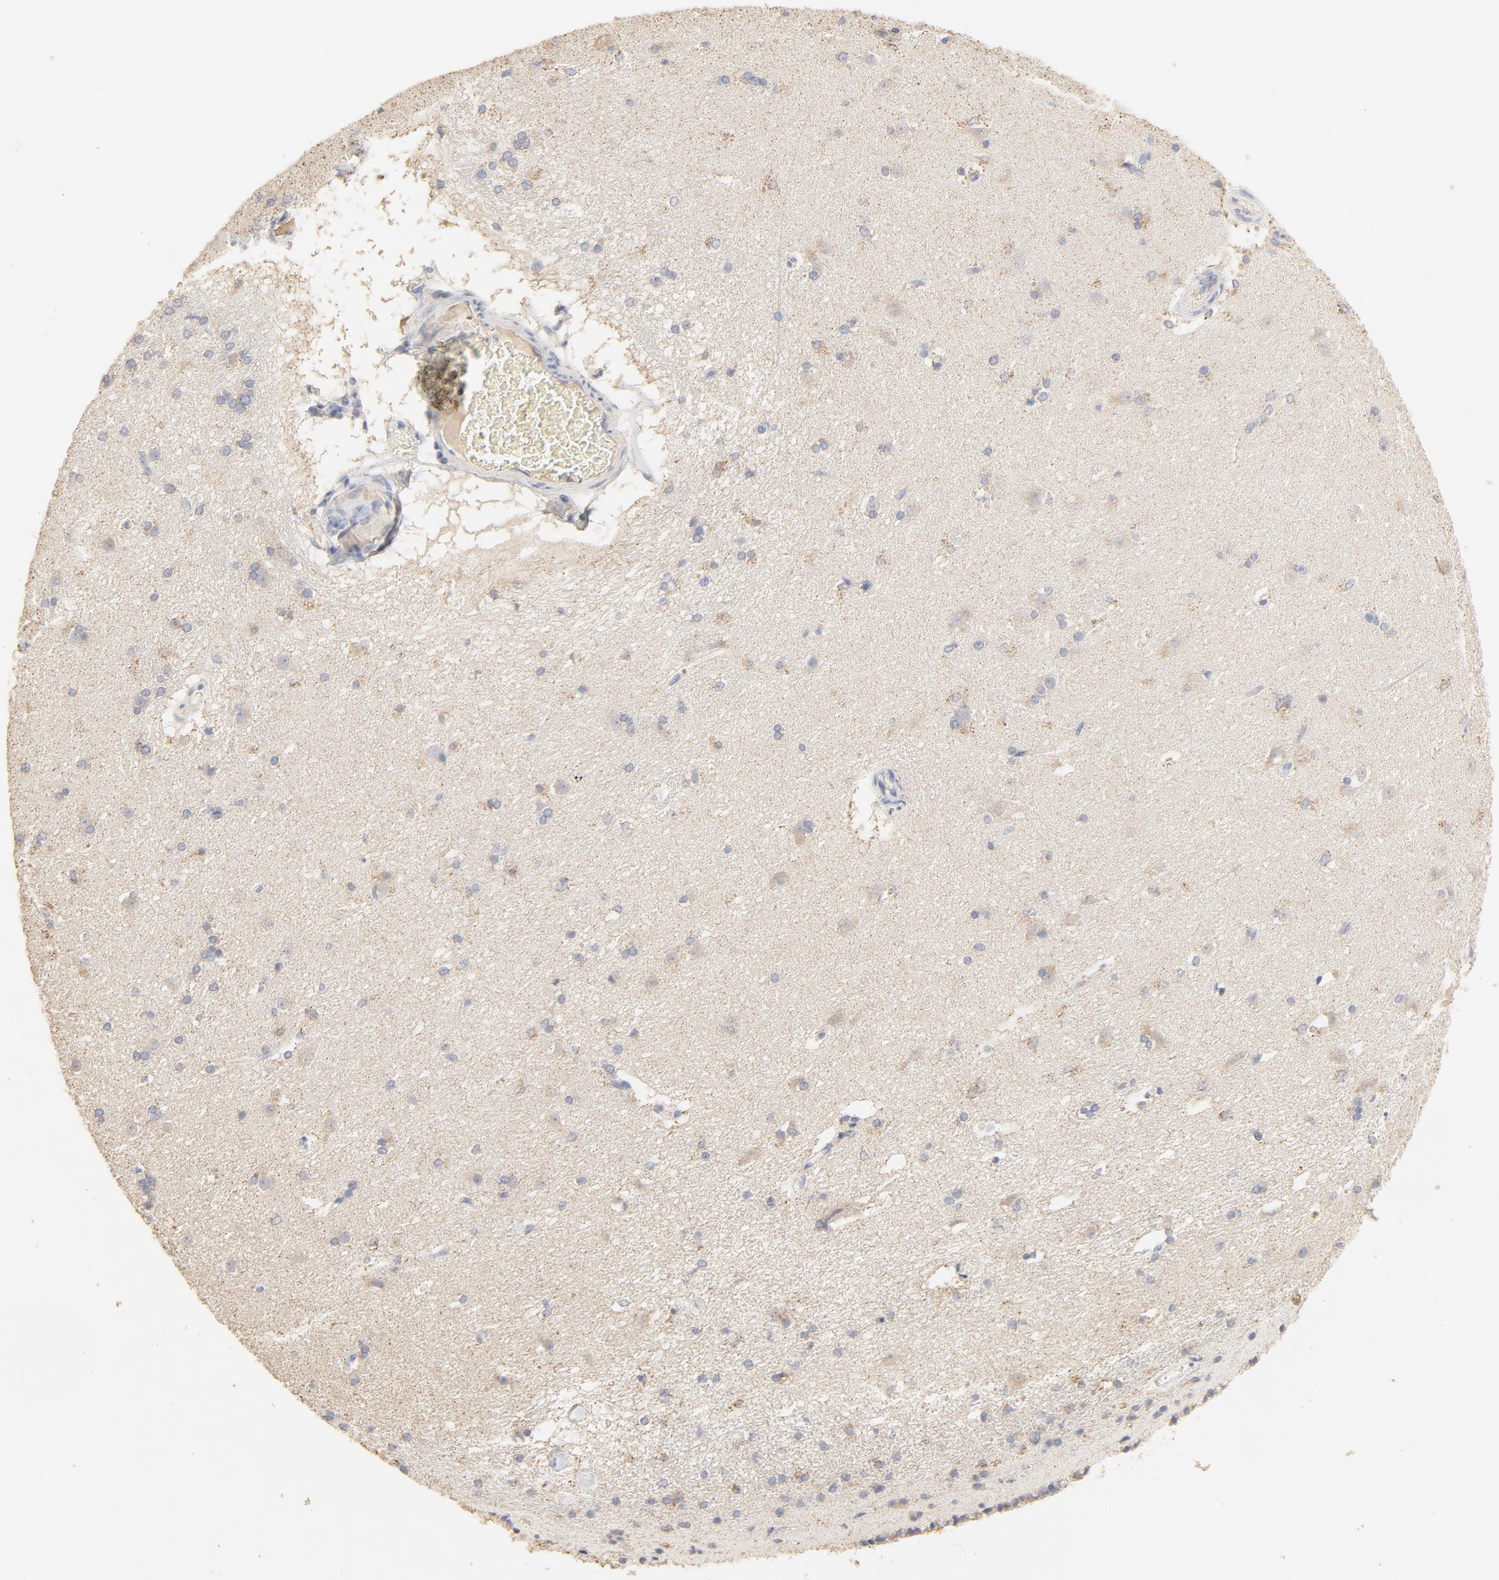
{"staining": {"intensity": "negative", "quantity": "none", "location": "none"}, "tissue": "caudate", "cell_type": "Glial cells", "image_type": "normal", "snomed": [{"axis": "morphology", "description": "Normal tissue, NOS"}, {"axis": "topography", "description": "Lateral ventricle wall"}], "caption": "This is a micrograph of immunohistochemistry staining of normal caudate, which shows no positivity in glial cells.", "gene": "FCGBP", "patient": {"sex": "female", "age": 19}}